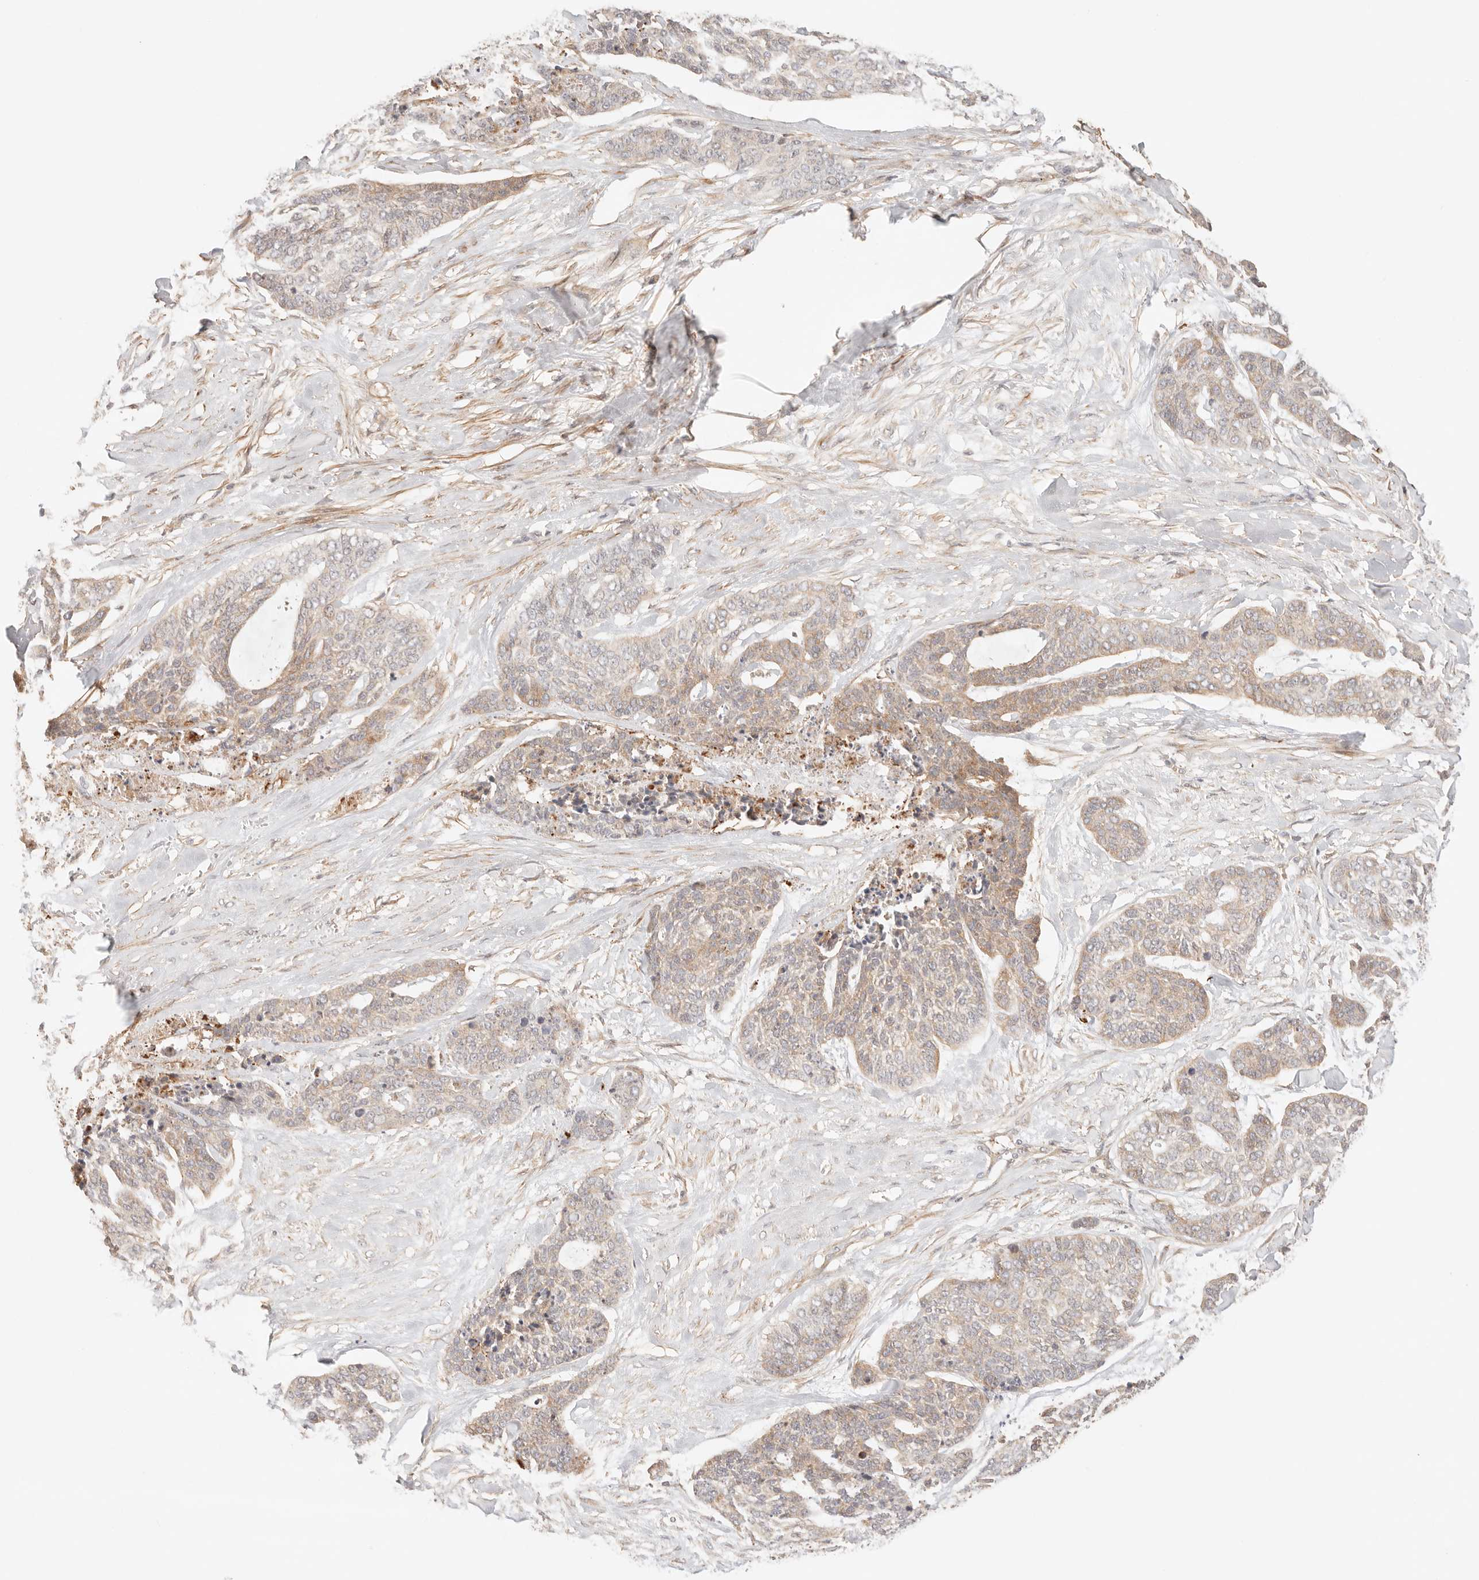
{"staining": {"intensity": "weak", "quantity": ">75%", "location": "cytoplasmic/membranous"}, "tissue": "skin cancer", "cell_type": "Tumor cells", "image_type": "cancer", "snomed": [{"axis": "morphology", "description": "Basal cell carcinoma"}, {"axis": "topography", "description": "Skin"}], "caption": "Immunohistochemistry (IHC) (DAB (3,3'-diaminobenzidine)) staining of basal cell carcinoma (skin) reveals weak cytoplasmic/membranous protein positivity in about >75% of tumor cells.", "gene": "IL1R2", "patient": {"sex": "female", "age": 64}}